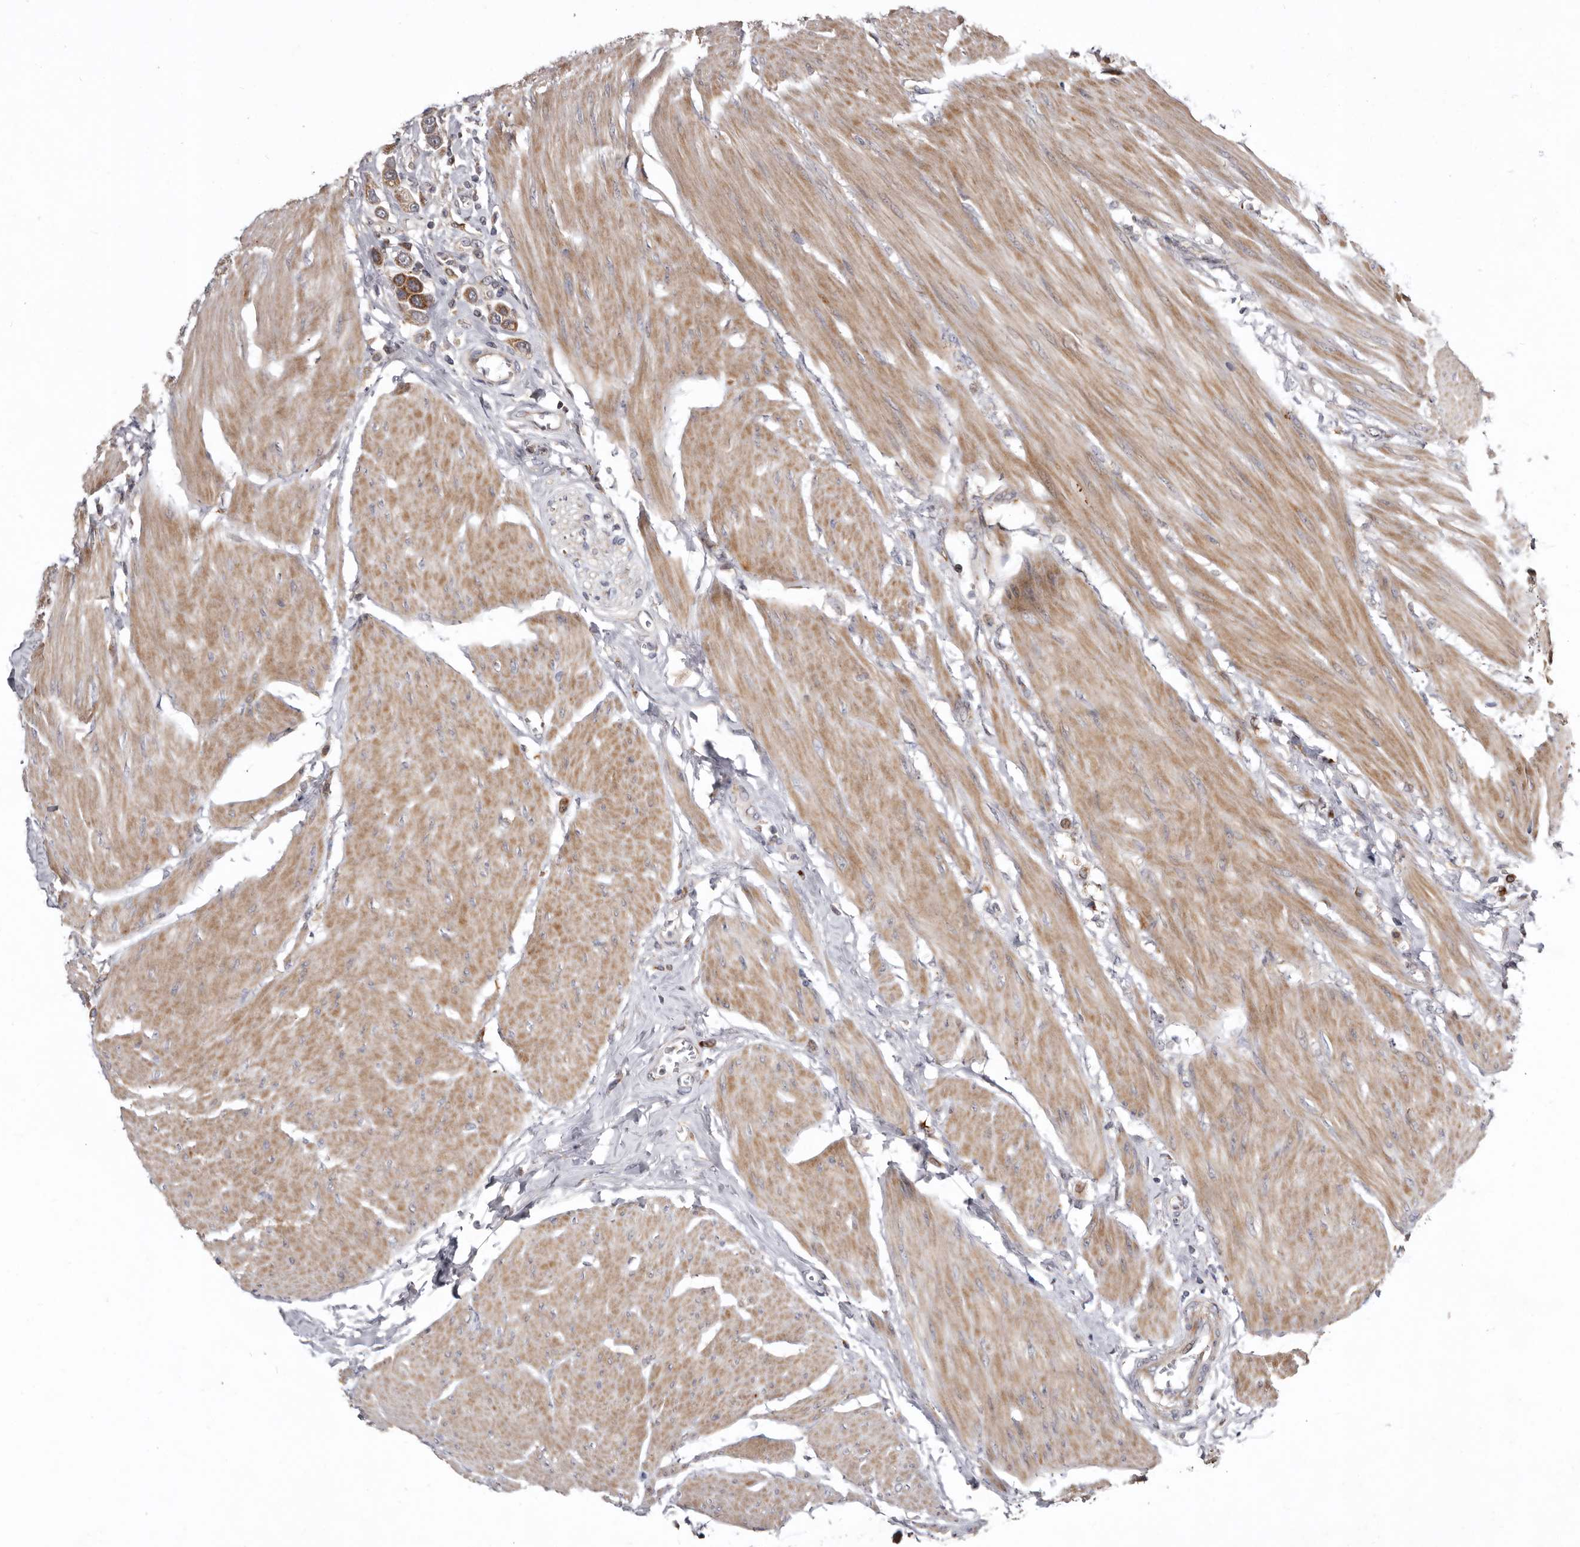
{"staining": {"intensity": "moderate", "quantity": ">75%", "location": "cytoplasmic/membranous"}, "tissue": "urothelial cancer", "cell_type": "Tumor cells", "image_type": "cancer", "snomed": [{"axis": "morphology", "description": "Urothelial carcinoma, High grade"}, {"axis": "topography", "description": "Urinary bladder"}], "caption": "Immunohistochemical staining of urothelial cancer demonstrates medium levels of moderate cytoplasmic/membranous protein positivity in about >75% of tumor cells. The protein of interest is stained brown, and the nuclei are stained in blue (DAB IHC with brightfield microscopy, high magnification).", "gene": "SMC4", "patient": {"sex": "male", "age": 50}}